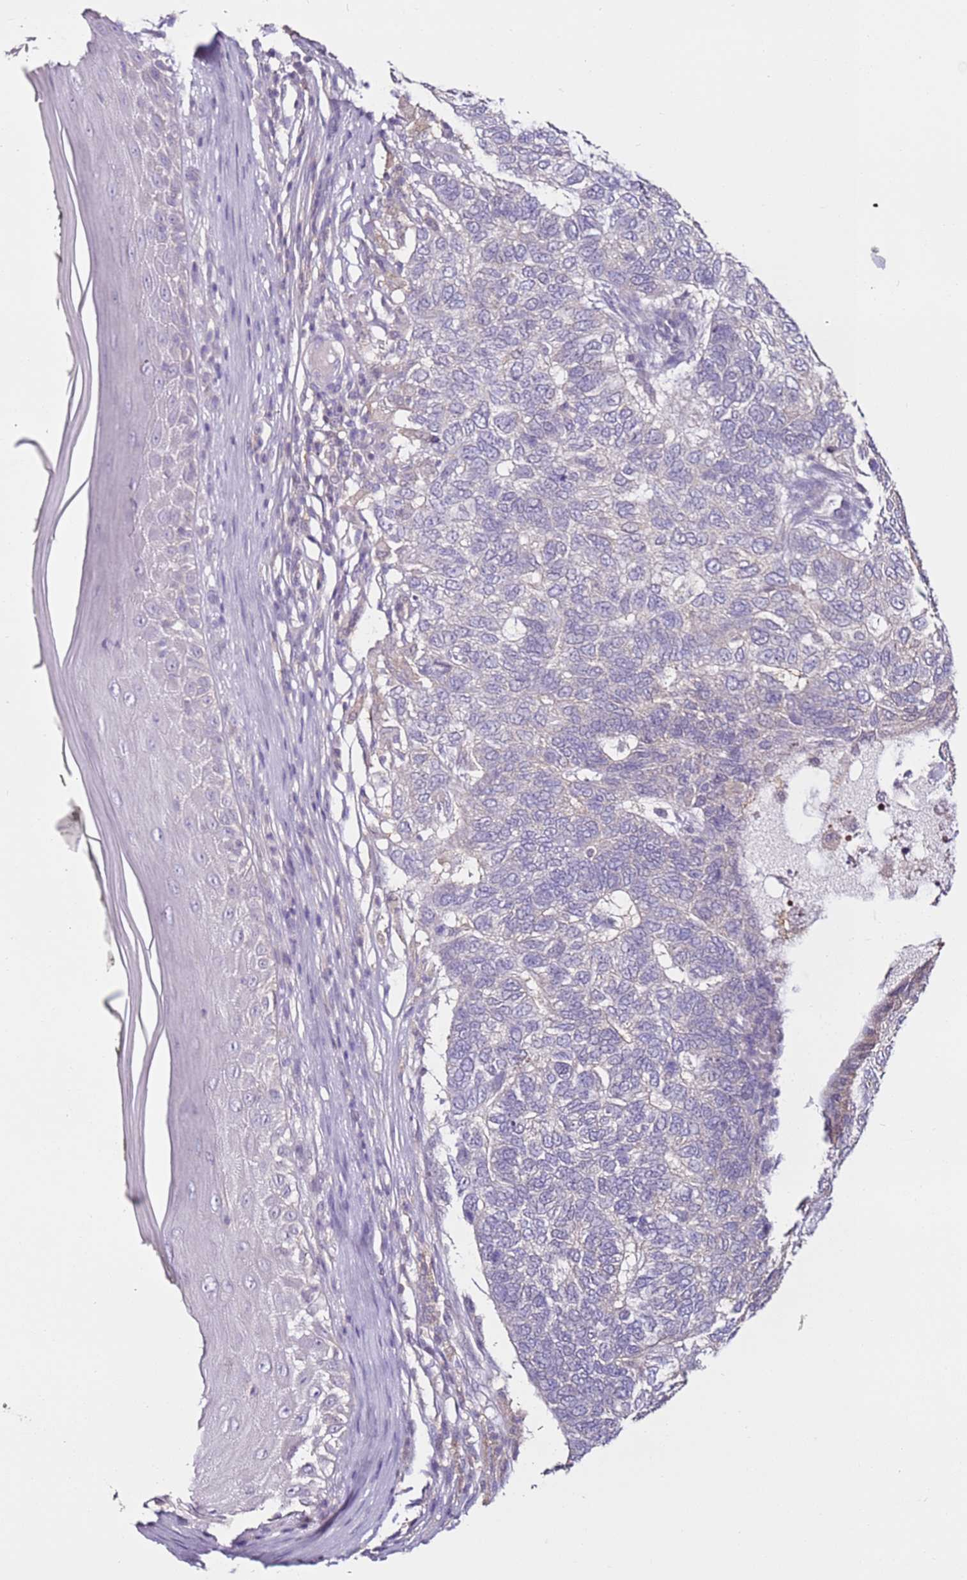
{"staining": {"intensity": "negative", "quantity": "none", "location": "none"}, "tissue": "skin cancer", "cell_type": "Tumor cells", "image_type": "cancer", "snomed": [{"axis": "morphology", "description": "Basal cell carcinoma"}, {"axis": "topography", "description": "Skin"}], "caption": "This is an IHC image of skin cancer. There is no positivity in tumor cells.", "gene": "MDH1", "patient": {"sex": "female", "age": 65}}